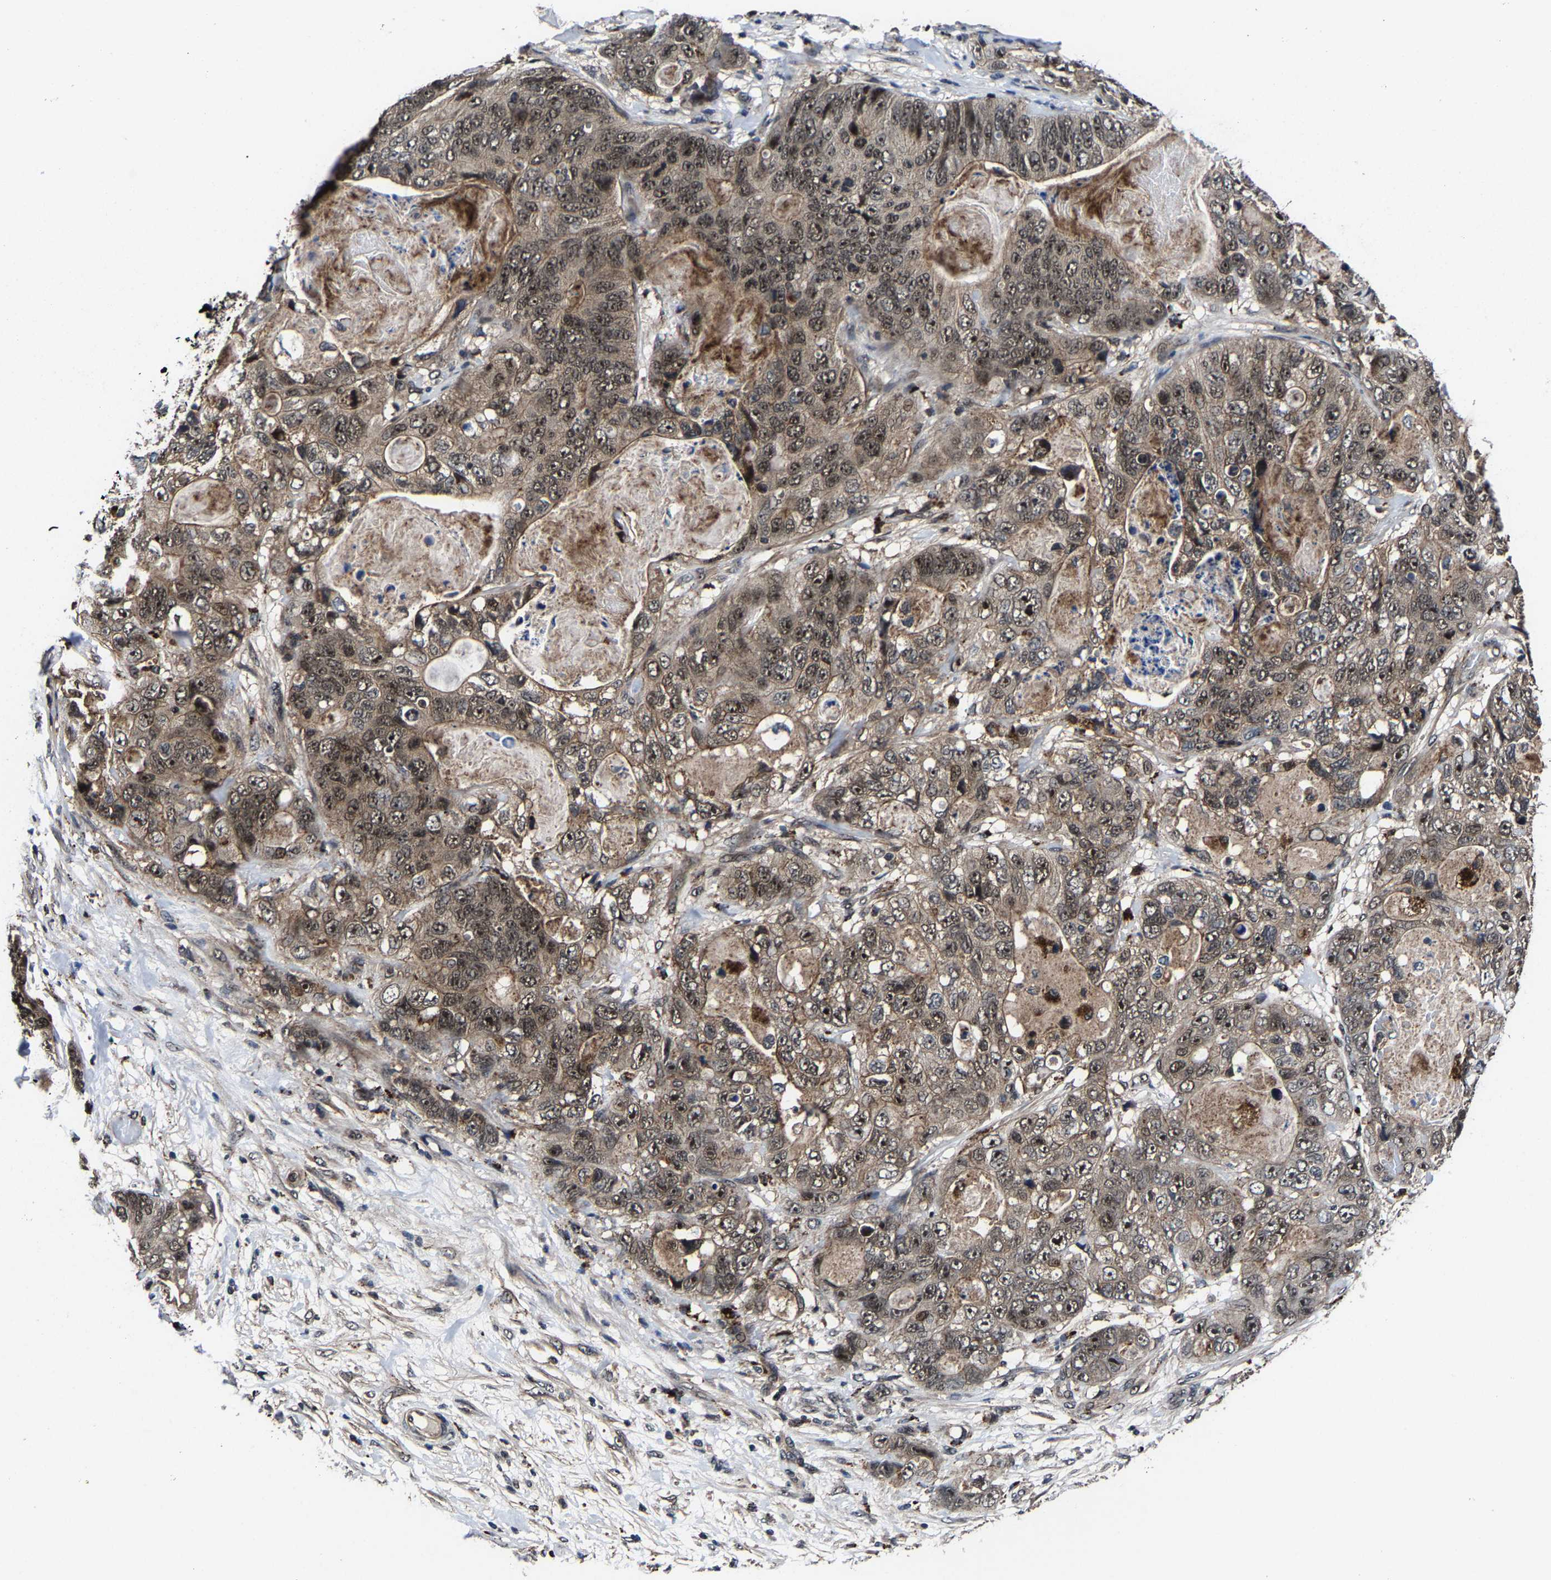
{"staining": {"intensity": "moderate", "quantity": ">75%", "location": "cytoplasmic/membranous,nuclear"}, "tissue": "stomach cancer", "cell_type": "Tumor cells", "image_type": "cancer", "snomed": [{"axis": "morphology", "description": "Normal tissue, NOS"}, {"axis": "morphology", "description": "Adenocarcinoma, NOS"}, {"axis": "topography", "description": "Stomach"}], "caption": "Moderate cytoplasmic/membranous and nuclear protein expression is appreciated in approximately >75% of tumor cells in stomach cancer. (DAB IHC with brightfield microscopy, high magnification).", "gene": "ZCCHC7", "patient": {"sex": "female", "age": 89}}